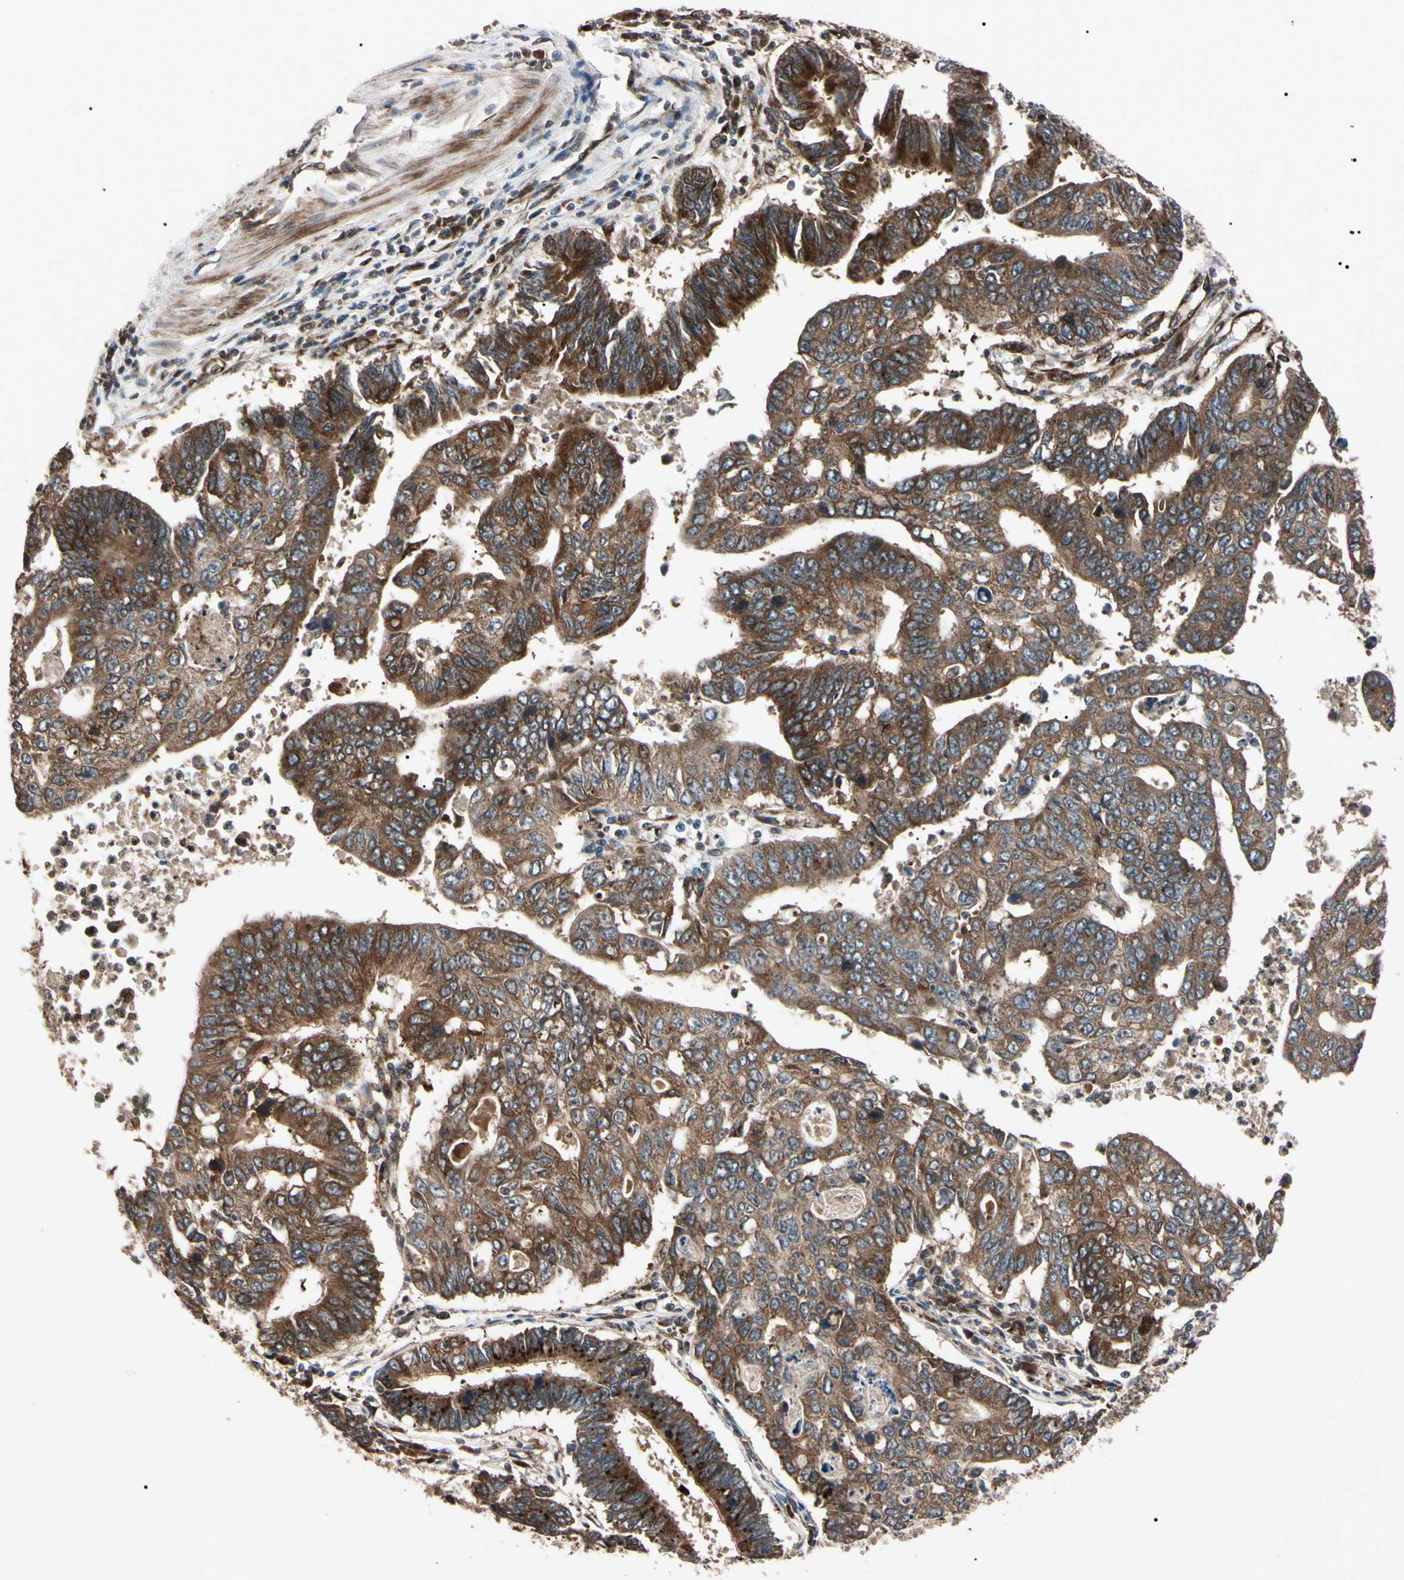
{"staining": {"intensity": "strong", "quantity": ">75%", "location": "cytoplasmic/membranous"}, "tissue": "stomach cancer", "cell_type": "Tumor cells", "image_type": "cancer", "snomed": [{"axis": "morphology", "description": "Adenocarcinoma, NOS"}, {"axis": "topography", "description": "Stomach"}], "caption": "This is an image of immunohistochemistry staining of adenocarcinoma (stomach), which shows strong expression in the cytoplasmic/membranous of tumor cells.", "gene": "GUCY1B1", "patient": {"sex": "male", "age": 59}}